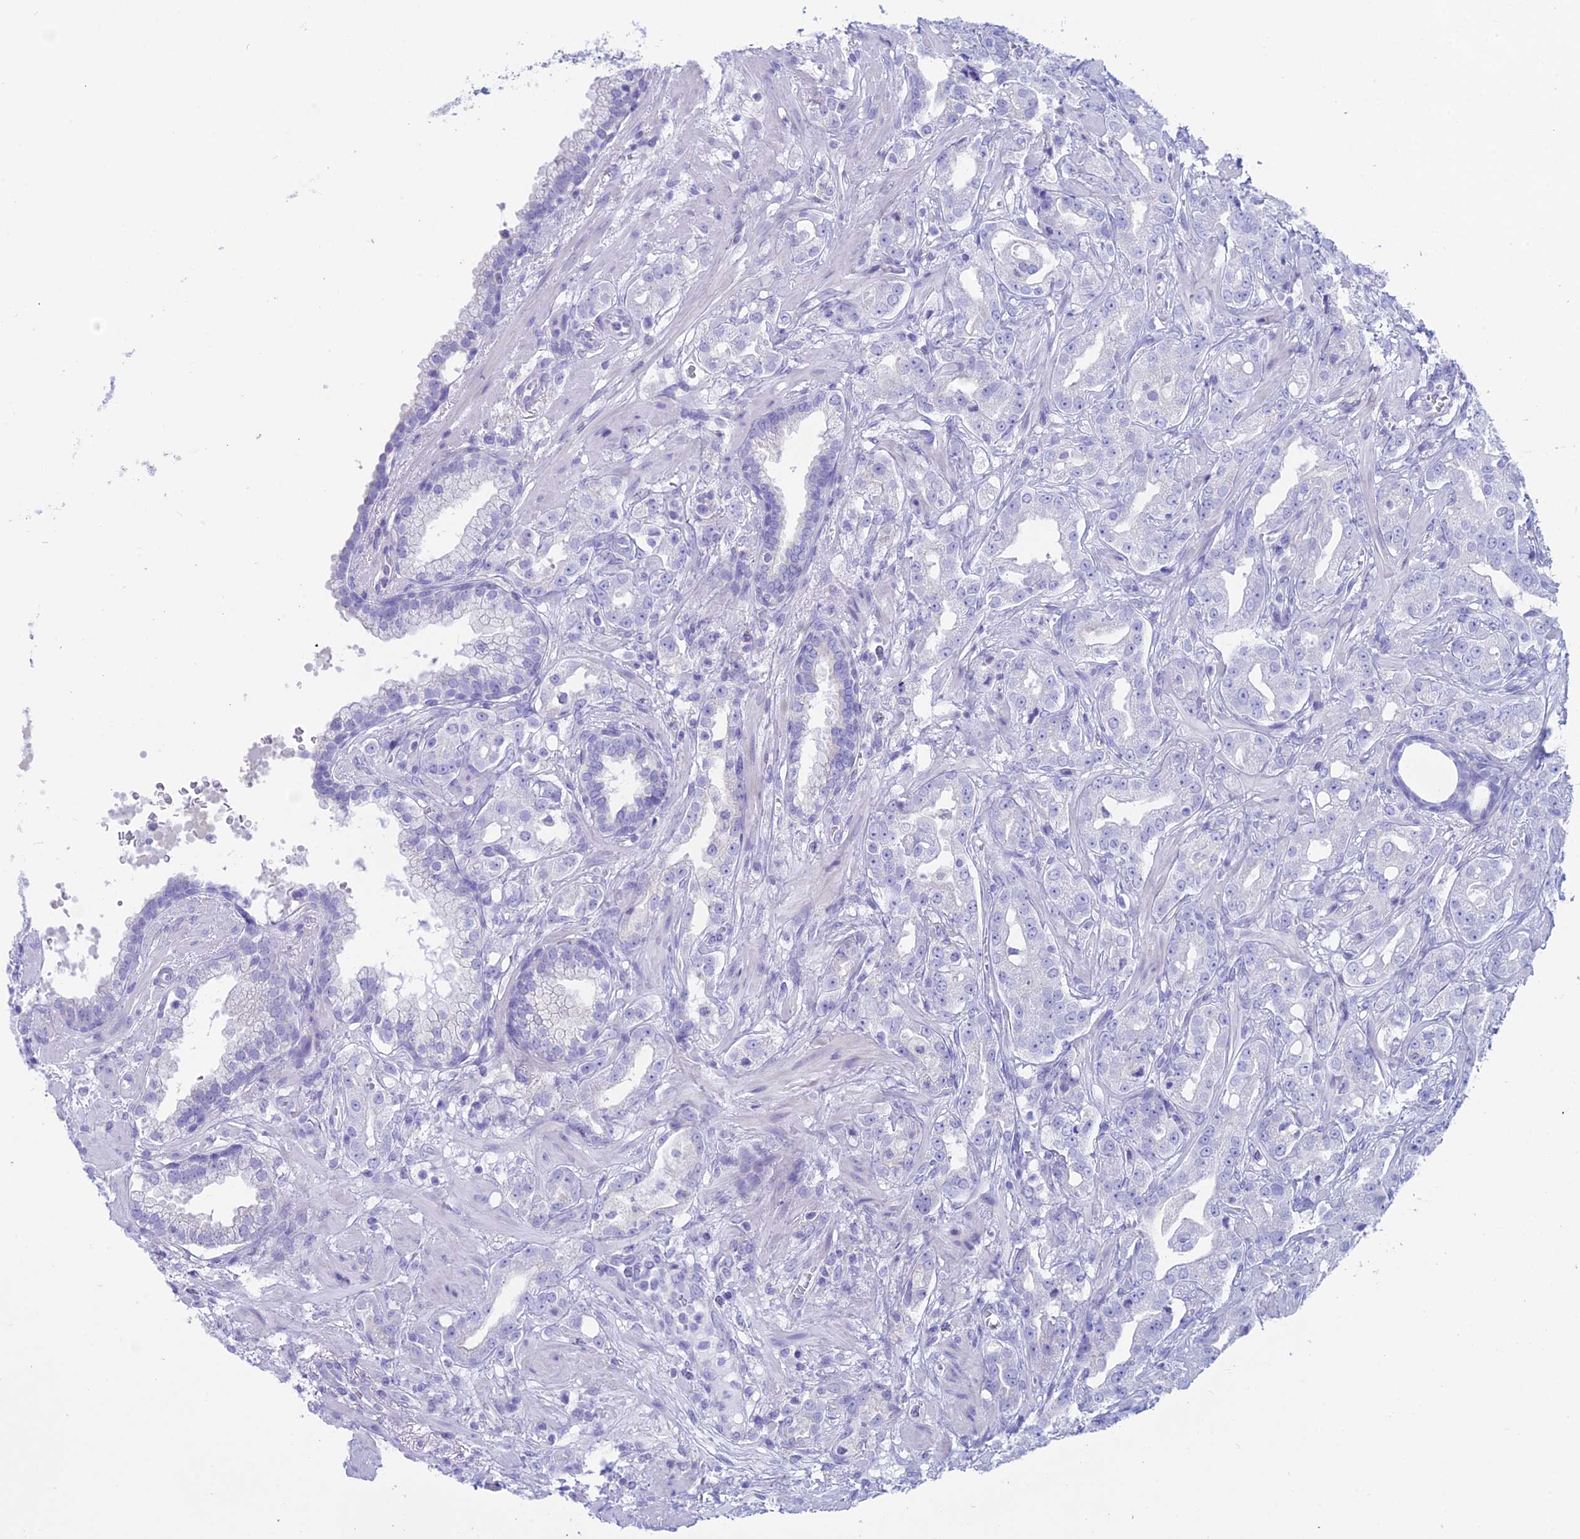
{"staining": {"intensity": "negative", "quantity": "none", "location": "none"}, "tissue": "prostate cancer", "cell_type": "Tumor cells", "image_type": "cancer", "snomed": [{"axis": "morphology", "description": "Adenocarcinoma, High grade"}, {"axis": "topography", "description": "Prostate"}], "caption": "High power microscopy photomicrograph of an immunohistochemistry photomicrograph of prostate cancer, revealing no significant staining in tumor cells.", "gene": "RP1", "patient": {"sex": "male", "age": 63}}